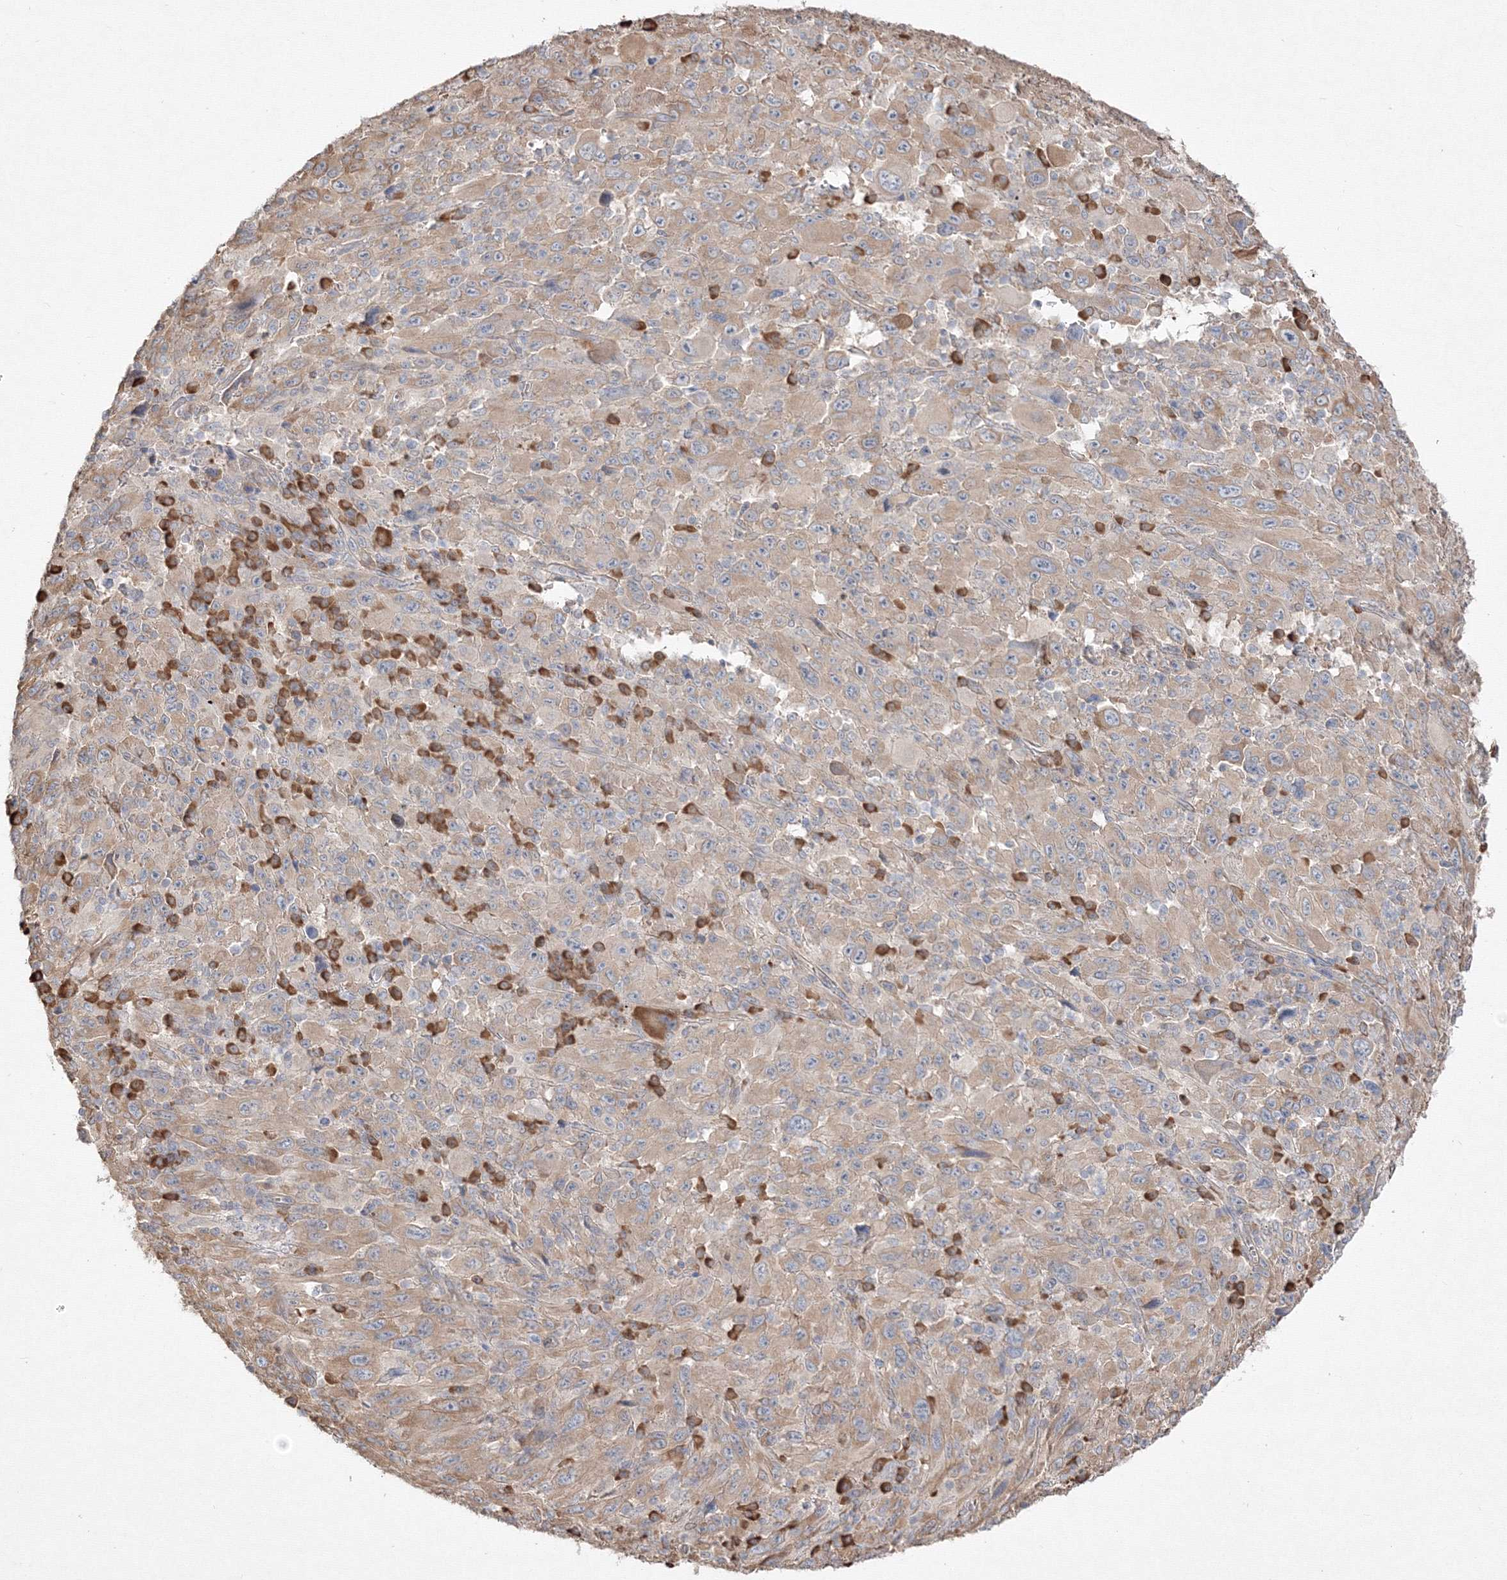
{"staining": {"intensity": "weak", "quantity": ">75%", "location": "cytoplasmic/membranous"}, "tissue": "melanoma", "cell_type": "Tumor cells", "image_type": "cancer", "snomed": [{"axis": "morphology", "description": "Malignant melanoma, Metastatic site"}, {"axis": "topography", "description": "Skin"}], "caption": "Immunohistochemical staining of malignant melanoma (metastatic site) displays low levels of weak cytoplasmic/membranous protein expression in approximately >75% of tumor cells. (Stains: DAB in brown, nuclei in blue, Microscopy: brightfield microscopy at high magnification).", "gene": "FBXL8", "patient": {"sex": "female", "age": 56}}